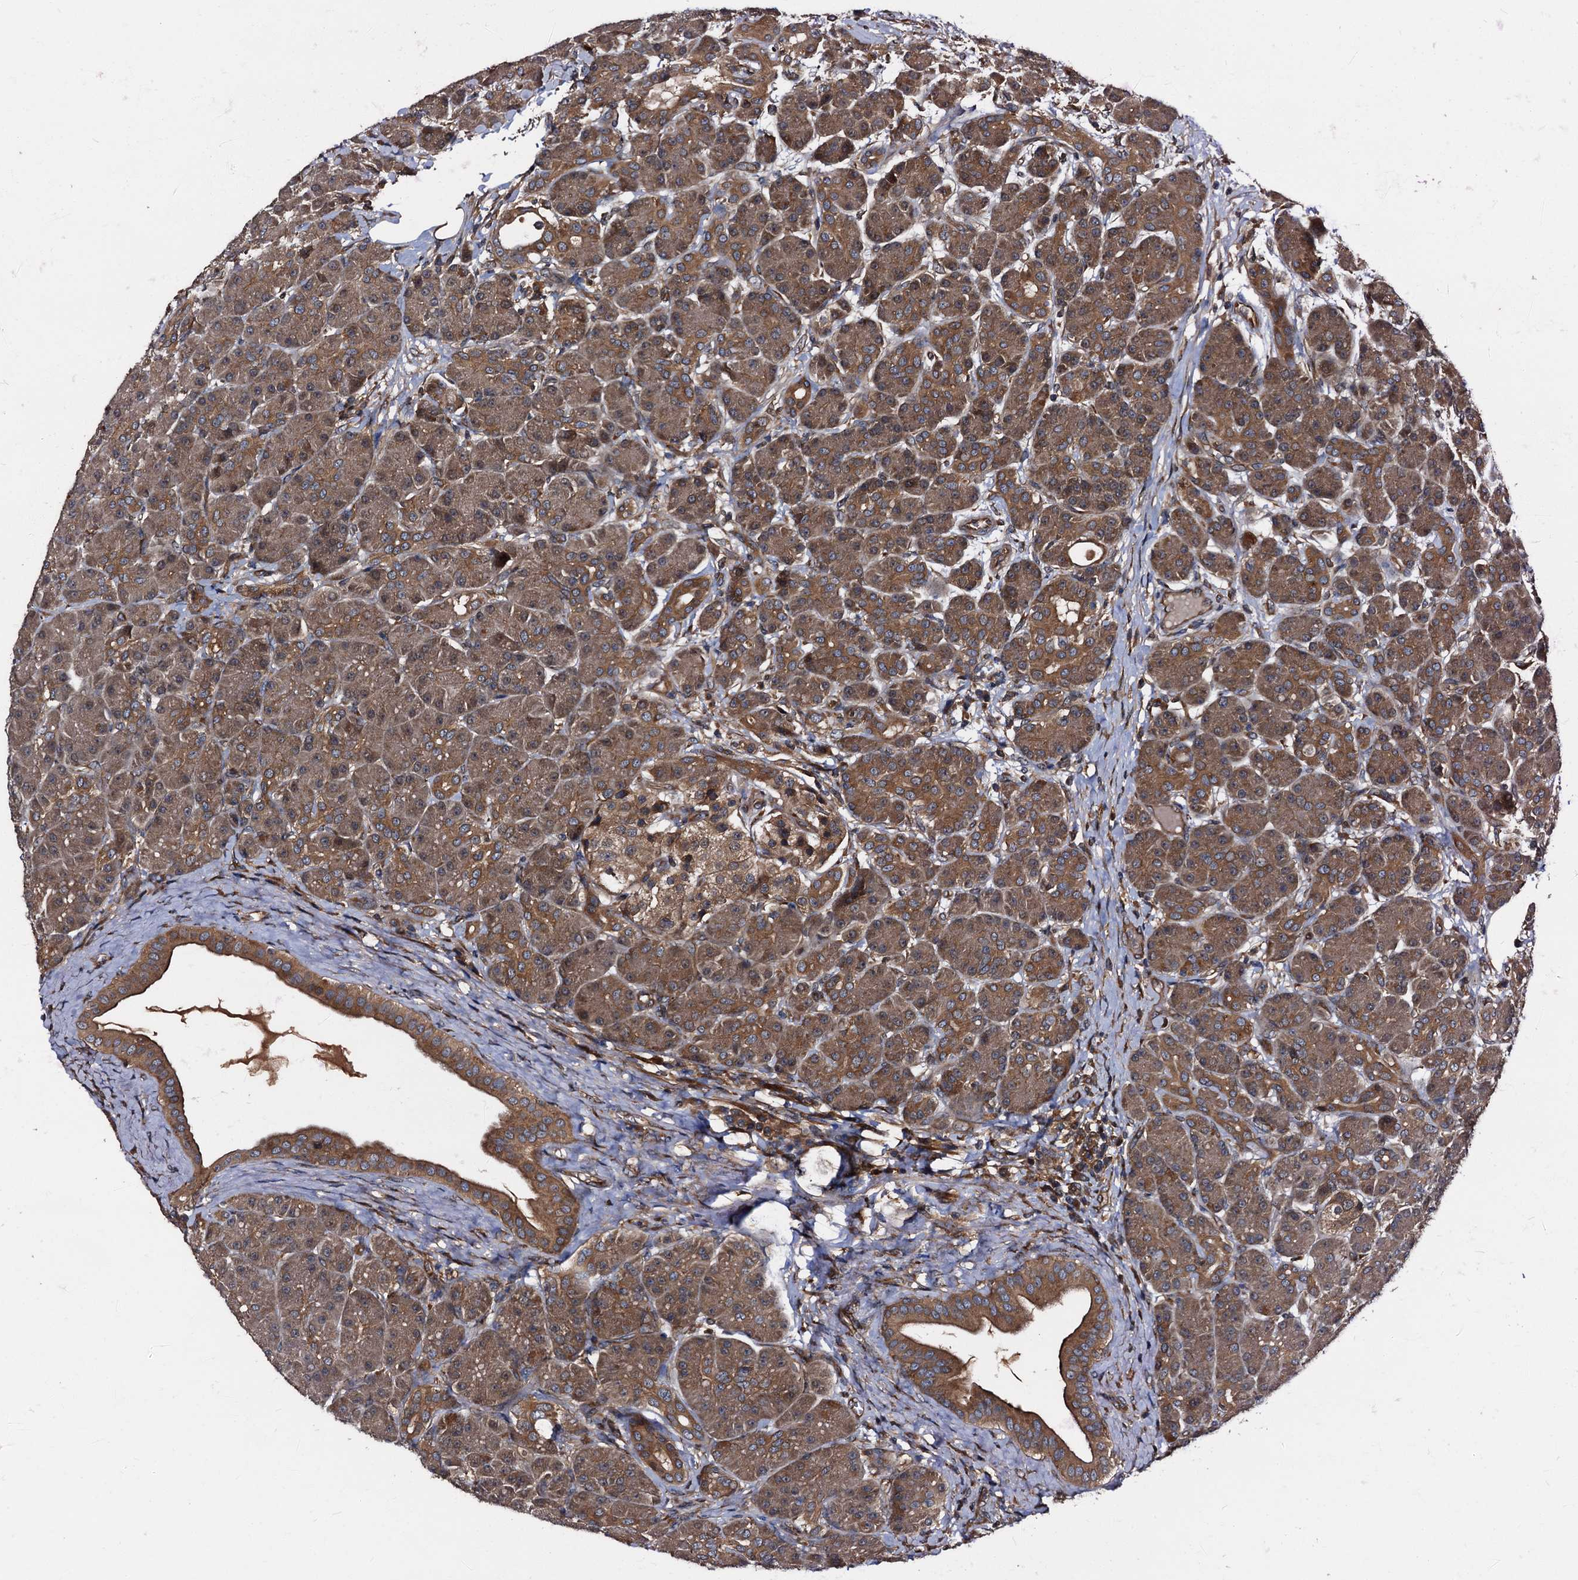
{"staining": {"intensity": "moderate", "quantity": ">75%", "location": "cytoplasmic/membranous"}, "tissue": "pancreas", "cell_type": "Exocrine glandular cells", "image_type": "normal", "snomed": [{"axis": "morphology", "description": "Normal tissue, NOS"}, {"axis": "topography", "description": "Pancreas"}], "caption": "Pancreas stained for a protein (brown) reveals moderate cytoplasmic/membranous positive positivity in approximately >75% of exocrine glandular cells.", "gene": "PEX5", "patient": {"sex": "male", "age": 63}}